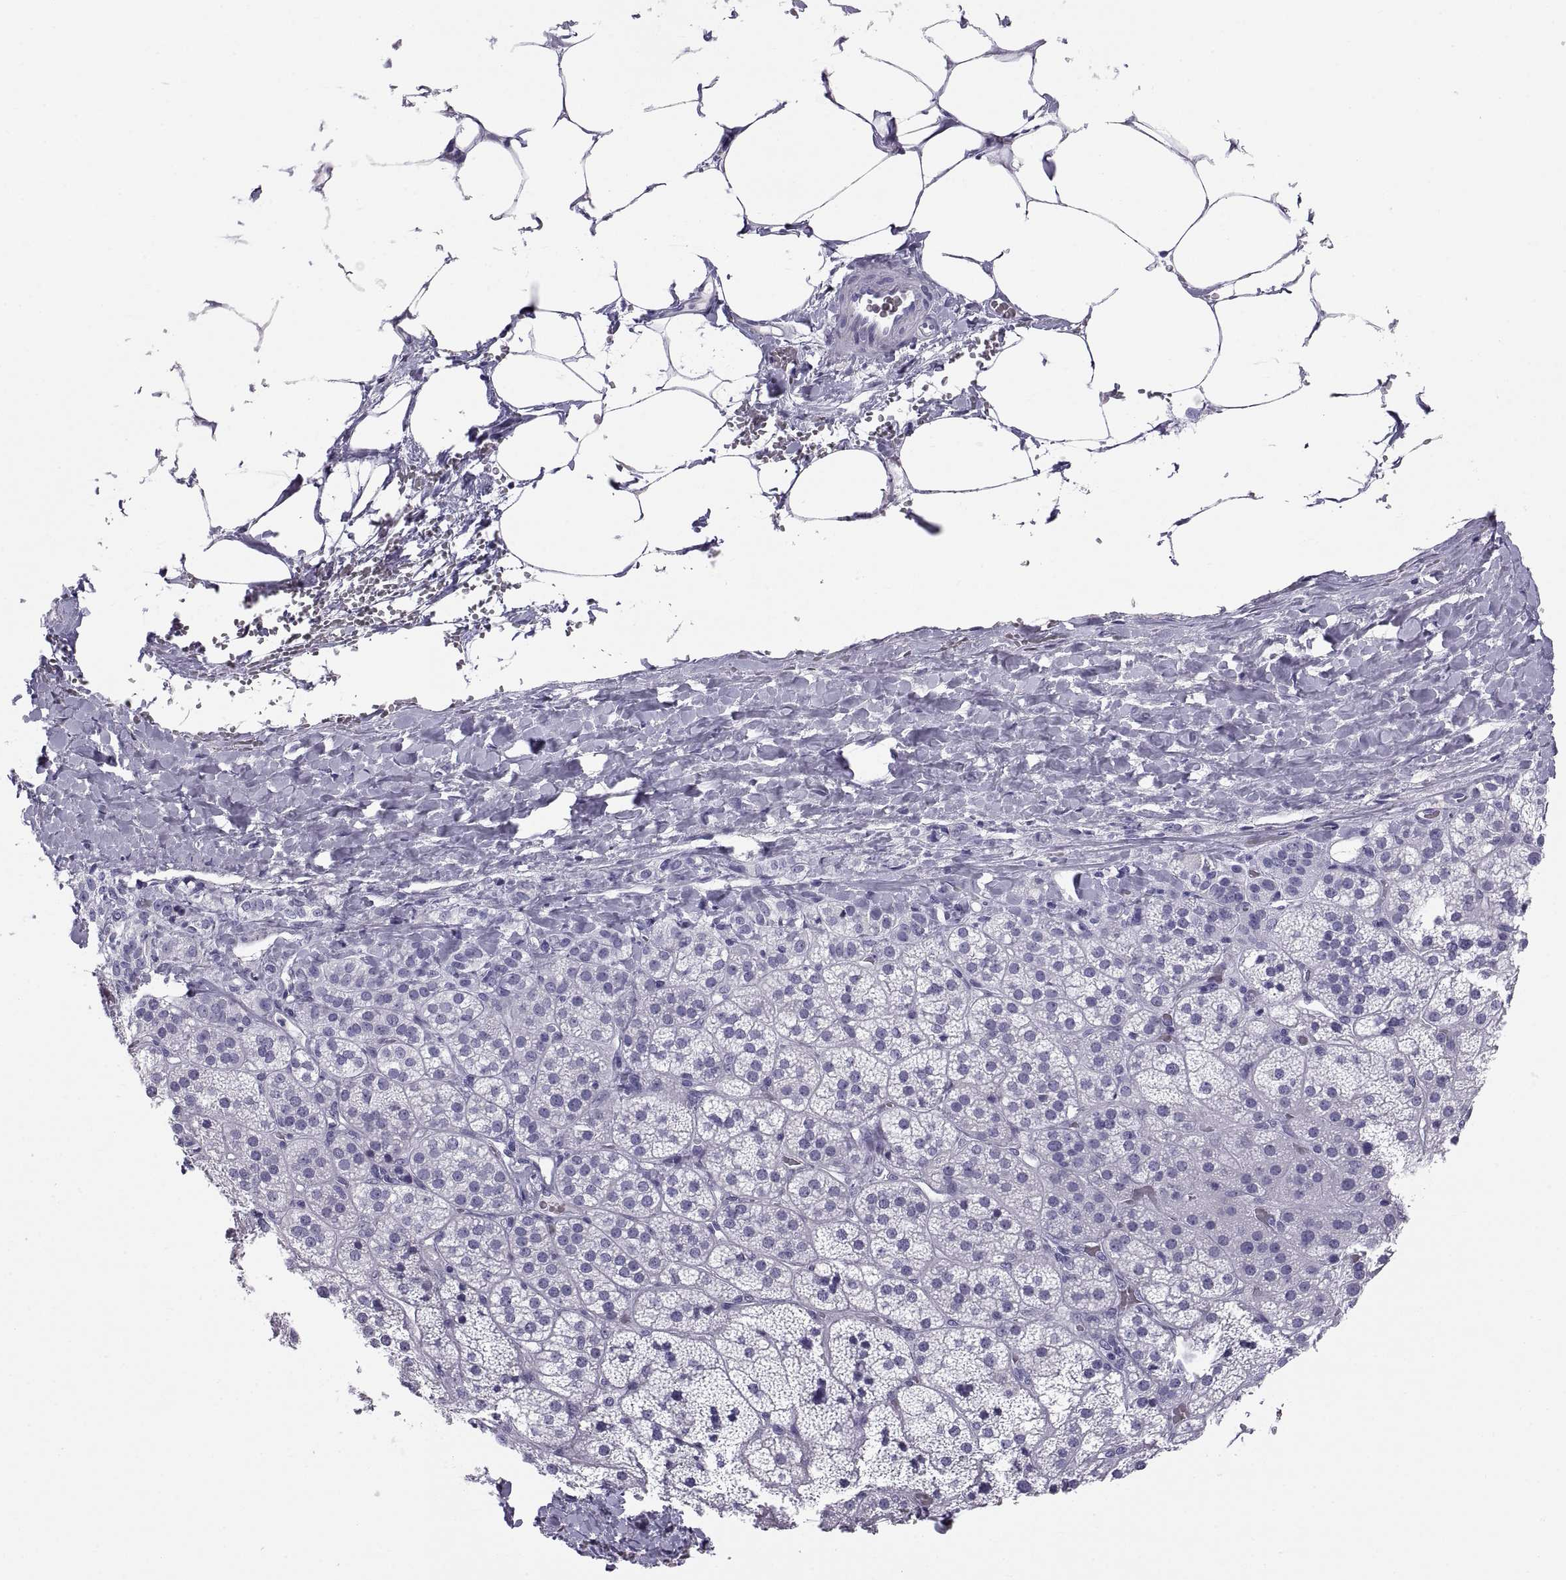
{"staining": {"intensity": "negative", "quantity": "none", "location": "none"}, "tissue": "adrenal gland", "cell_type": "Glandular cells", "image_type": "normal", "snomed": [{"axis": "morphology", "description": "Normal tissue, NOS"}, {"axis": "topography", "description": "Adrenal gland"}], "caption": "Immunohistochemistry (IHC) image of unremarkable human adrenal gland stained for a protein (brown), which reveals no expression in glandular cells.", "gene": "CT47A10", "patient": {"sex": "male", "age": 57}}